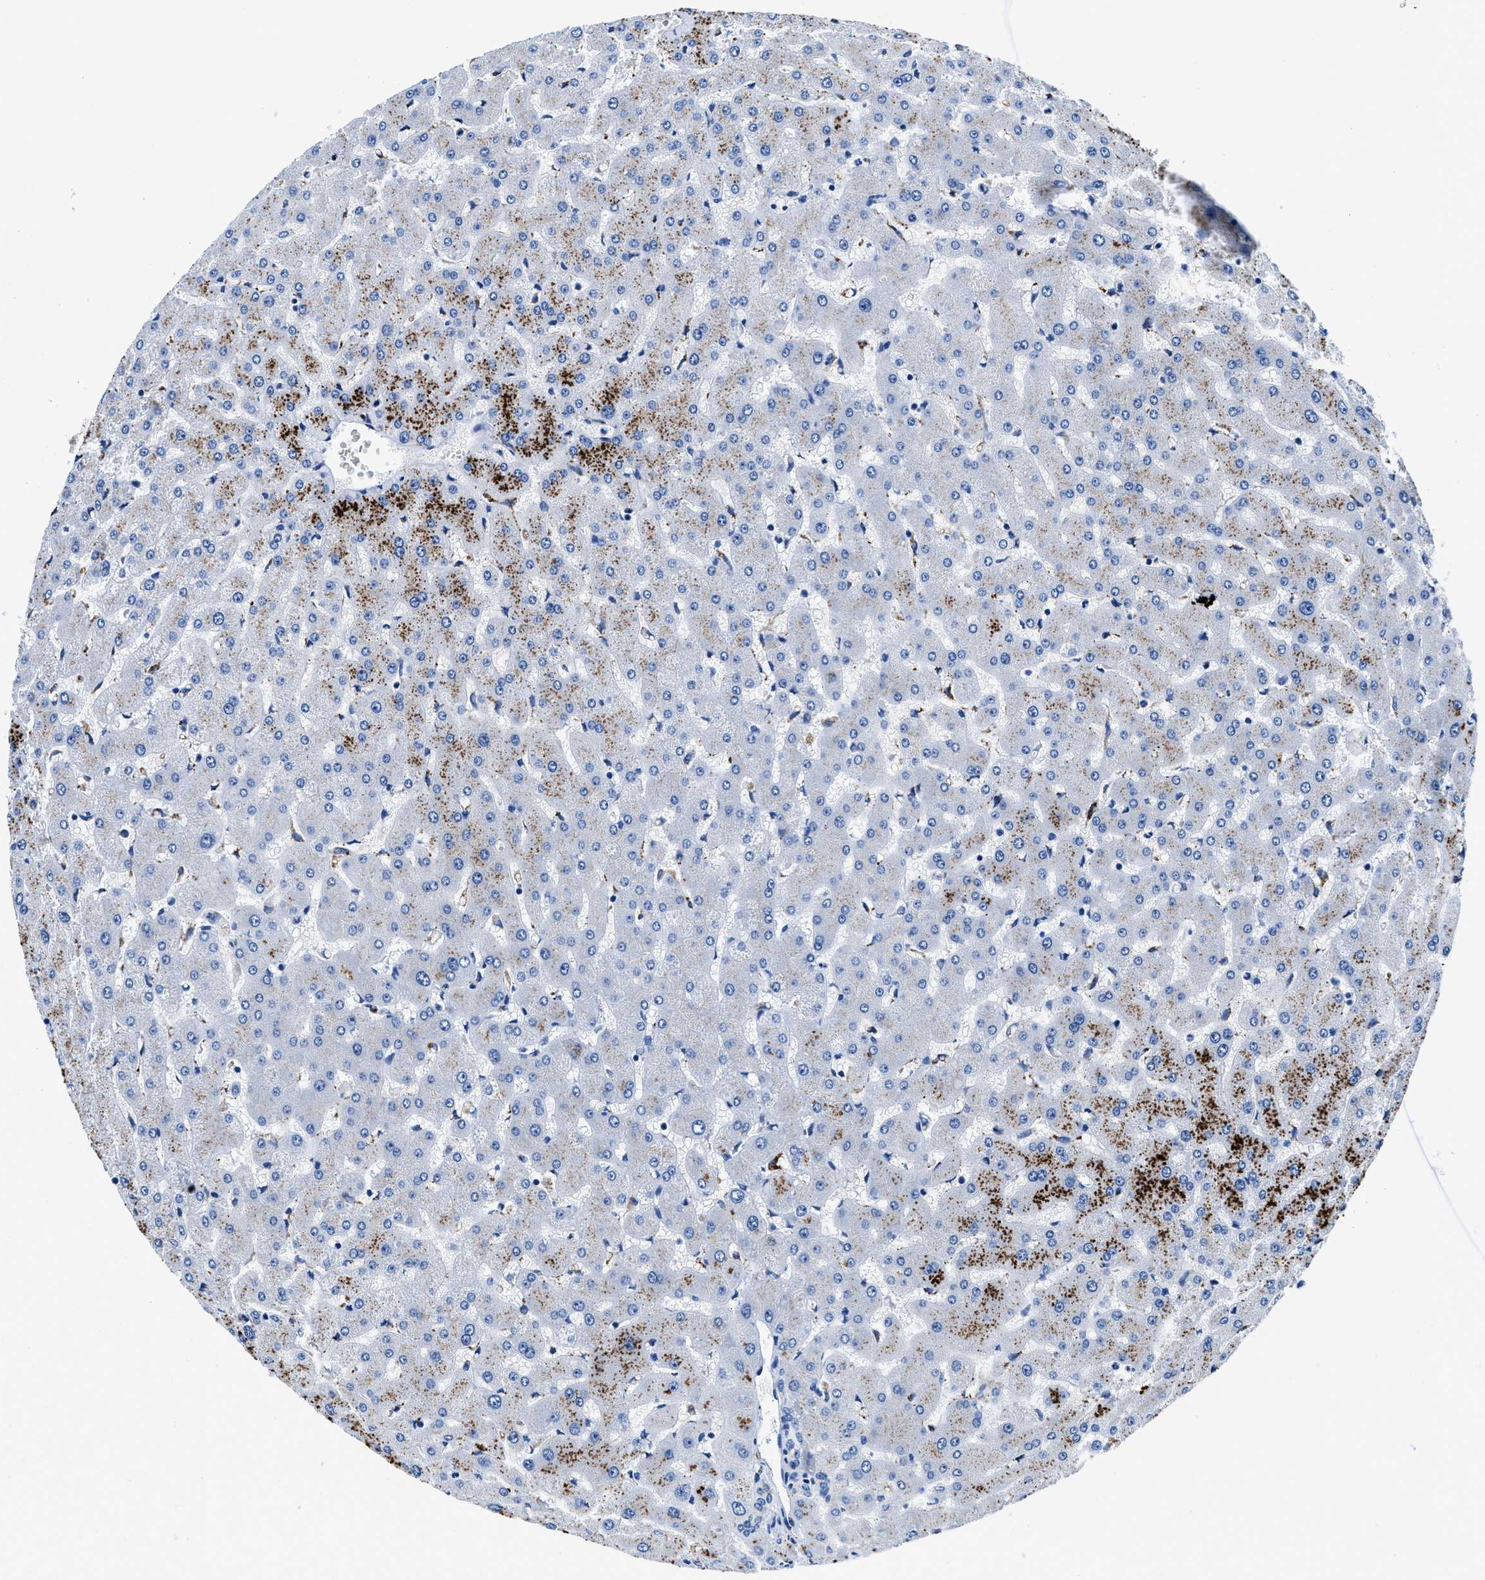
{"staining": {"intensity": "negative", "quantity": "none", "location": "none"}, "tissue": "liver", "cell_type": "Cholangiocytes", "image_type": "normal", "snomed": [{"axis": "morphology", "description": "Normal tissue, NOS"}, {"axis": "topography", "description": "Liver"}], "caption": "Cholangiocytes show no significant protein staining in benign liver. (DAB IHC, high magnification).", "gene": "OR14K1", "patient": {"sex": "female", "age": 63}}